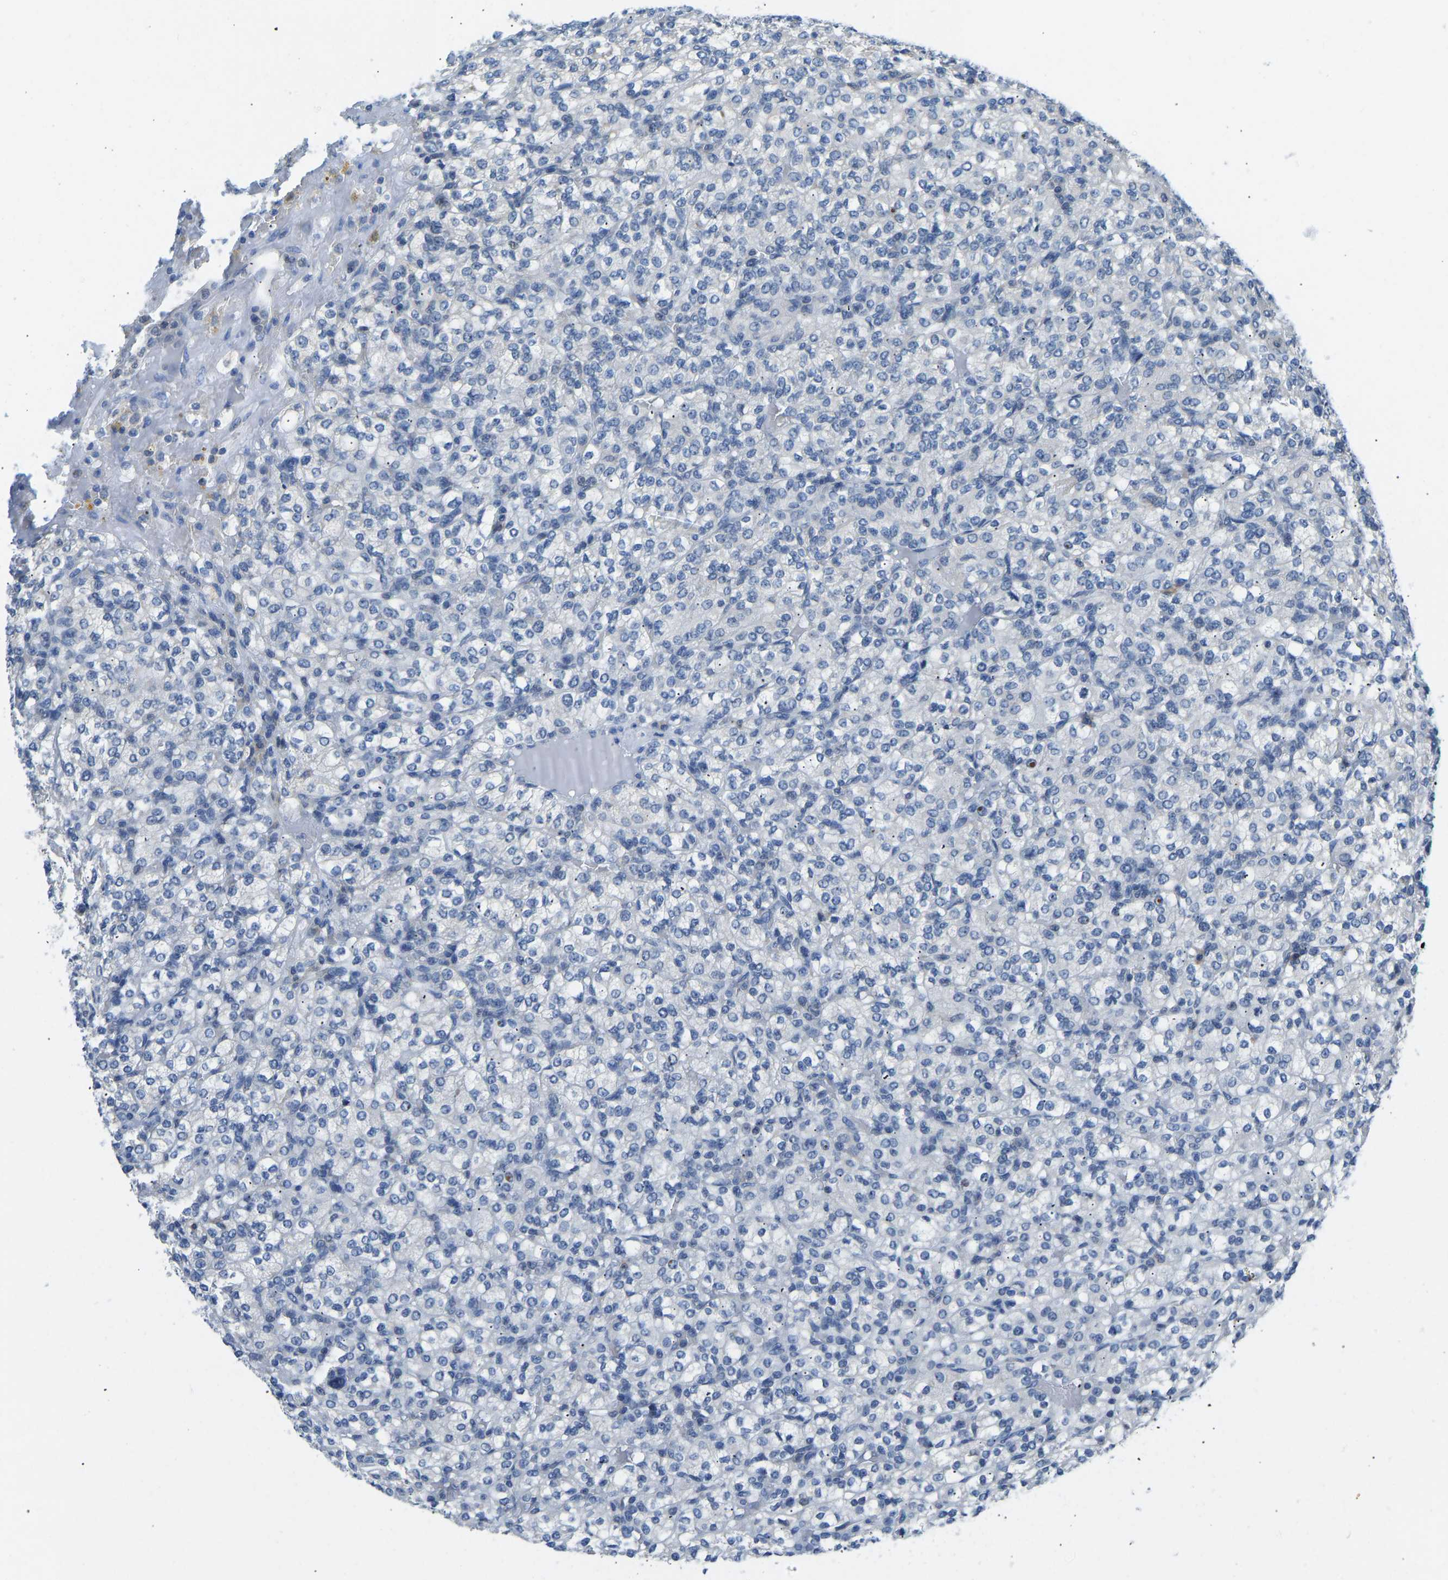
{"staining": {"intensity": "negative", "quantity": "none", "location": "none"}, "tissue": "renal cancer", "cell_type": "Tumor cells", "image_type": "cancer", "snomed": [{"axis": "morphology", "description": "Adenocarcinoma, NOS"}, {"axis": "topography", "description": "Kidney"}], "caption": "Immunohistochemistry micrograph of neoplastic tissue: human renal cancer stained with DAB displays no significant protein positivity in tumor cells. Nuclei are stained in blue.", "gene": "VRK1", "patient": {"sex": "male", "age": 77}}